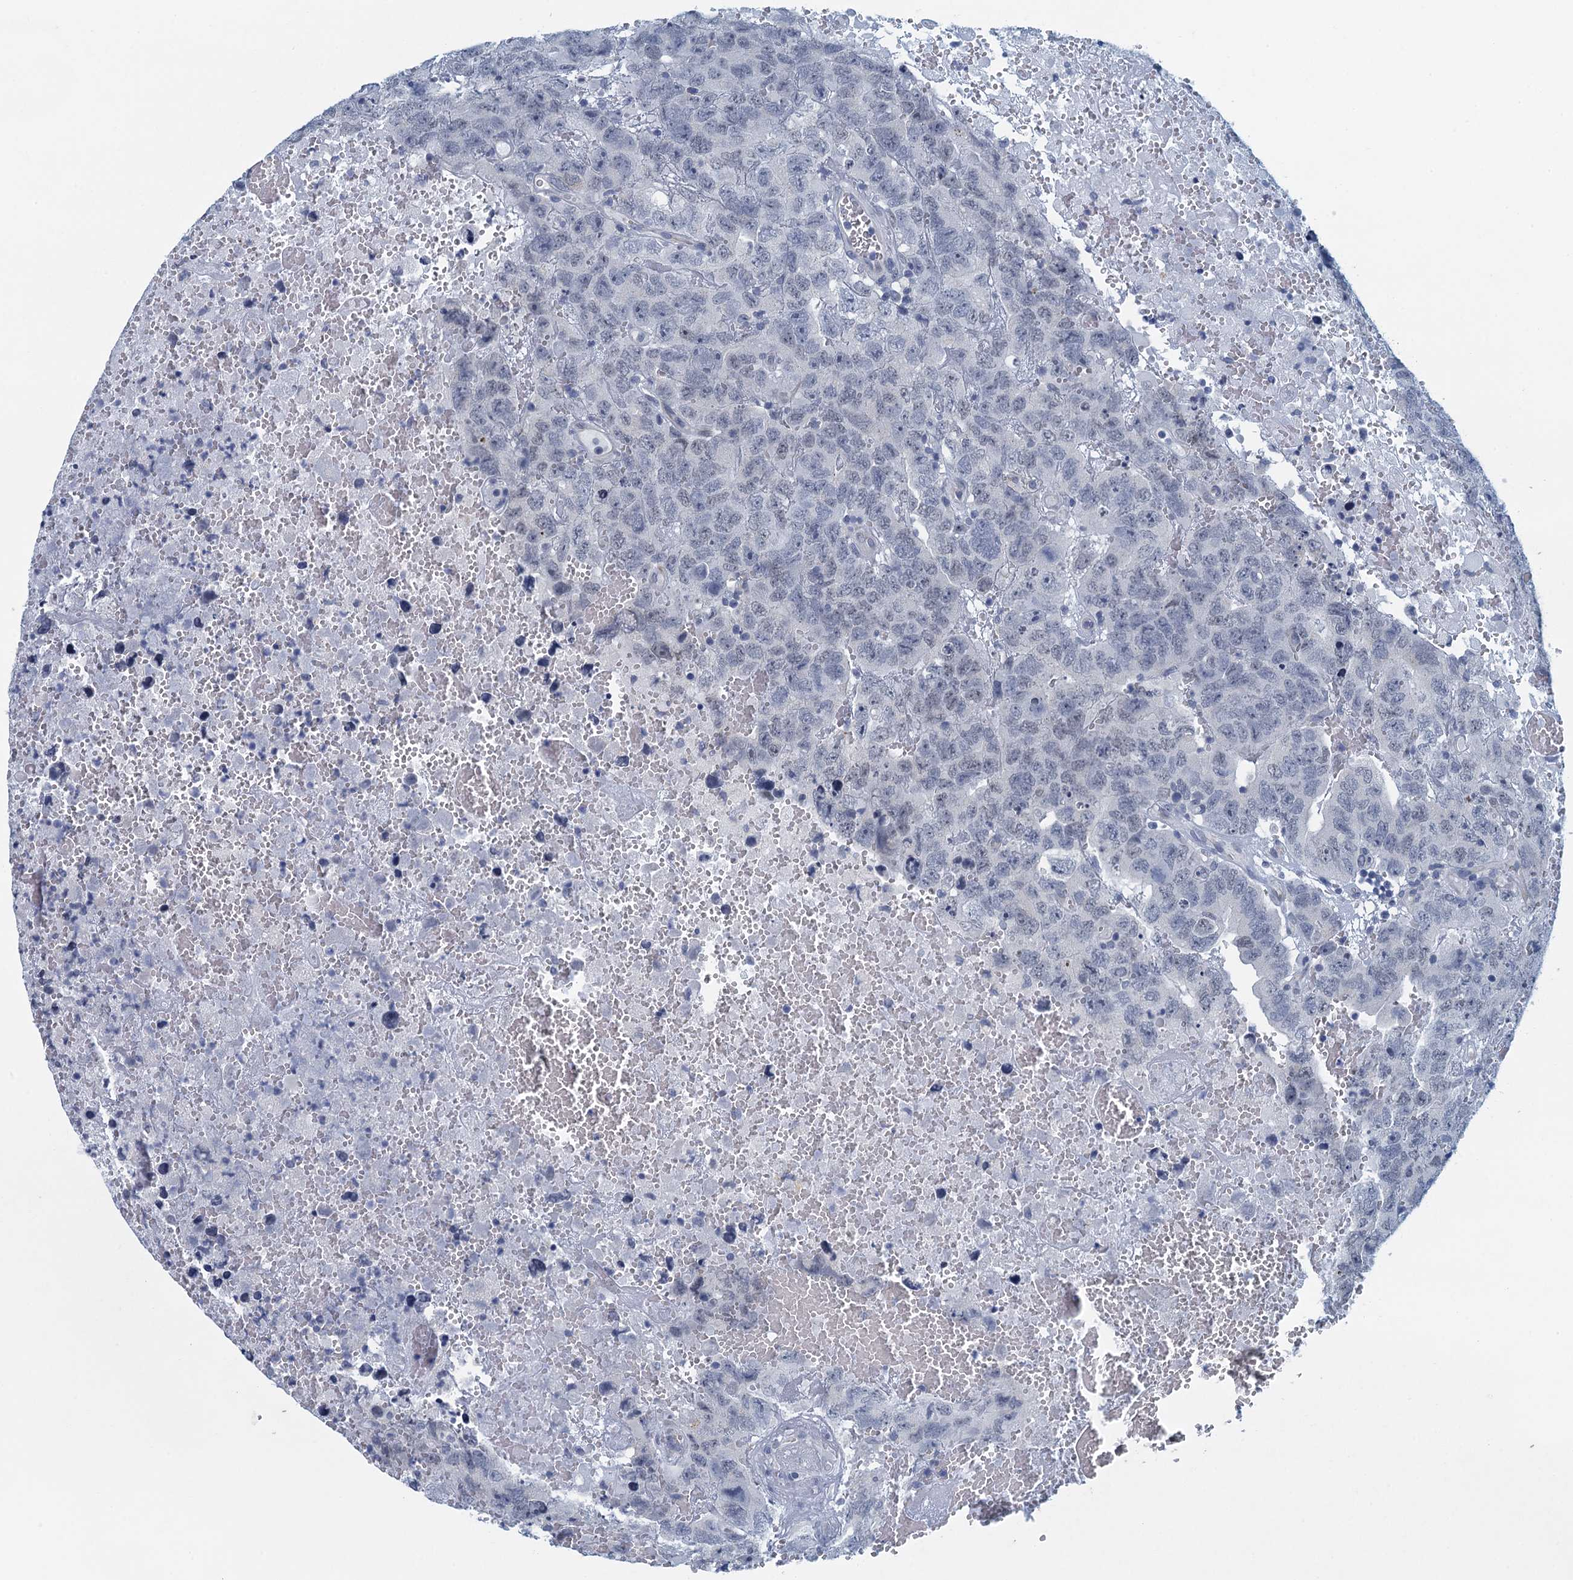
{"staining": {"intensity": "negative", "quantity": "none", "location": "none"}, "tissue": "testis cancer", "cell_type": "Tumor cells", "image_type": "cancer", "snomed": [{"axis": "morphology", "description": "Carcinoma, Embryonal, NOS"}, {"axis": "topography", "description": "Testis"}], "caption": "IHC micrograph of testis embryonal carcinoma stained for a protein (brown), which demonstrates no staining in tumor cells.", "gene": "ENSG00000131152", "patient": {"sex": "male", "age": 45}}